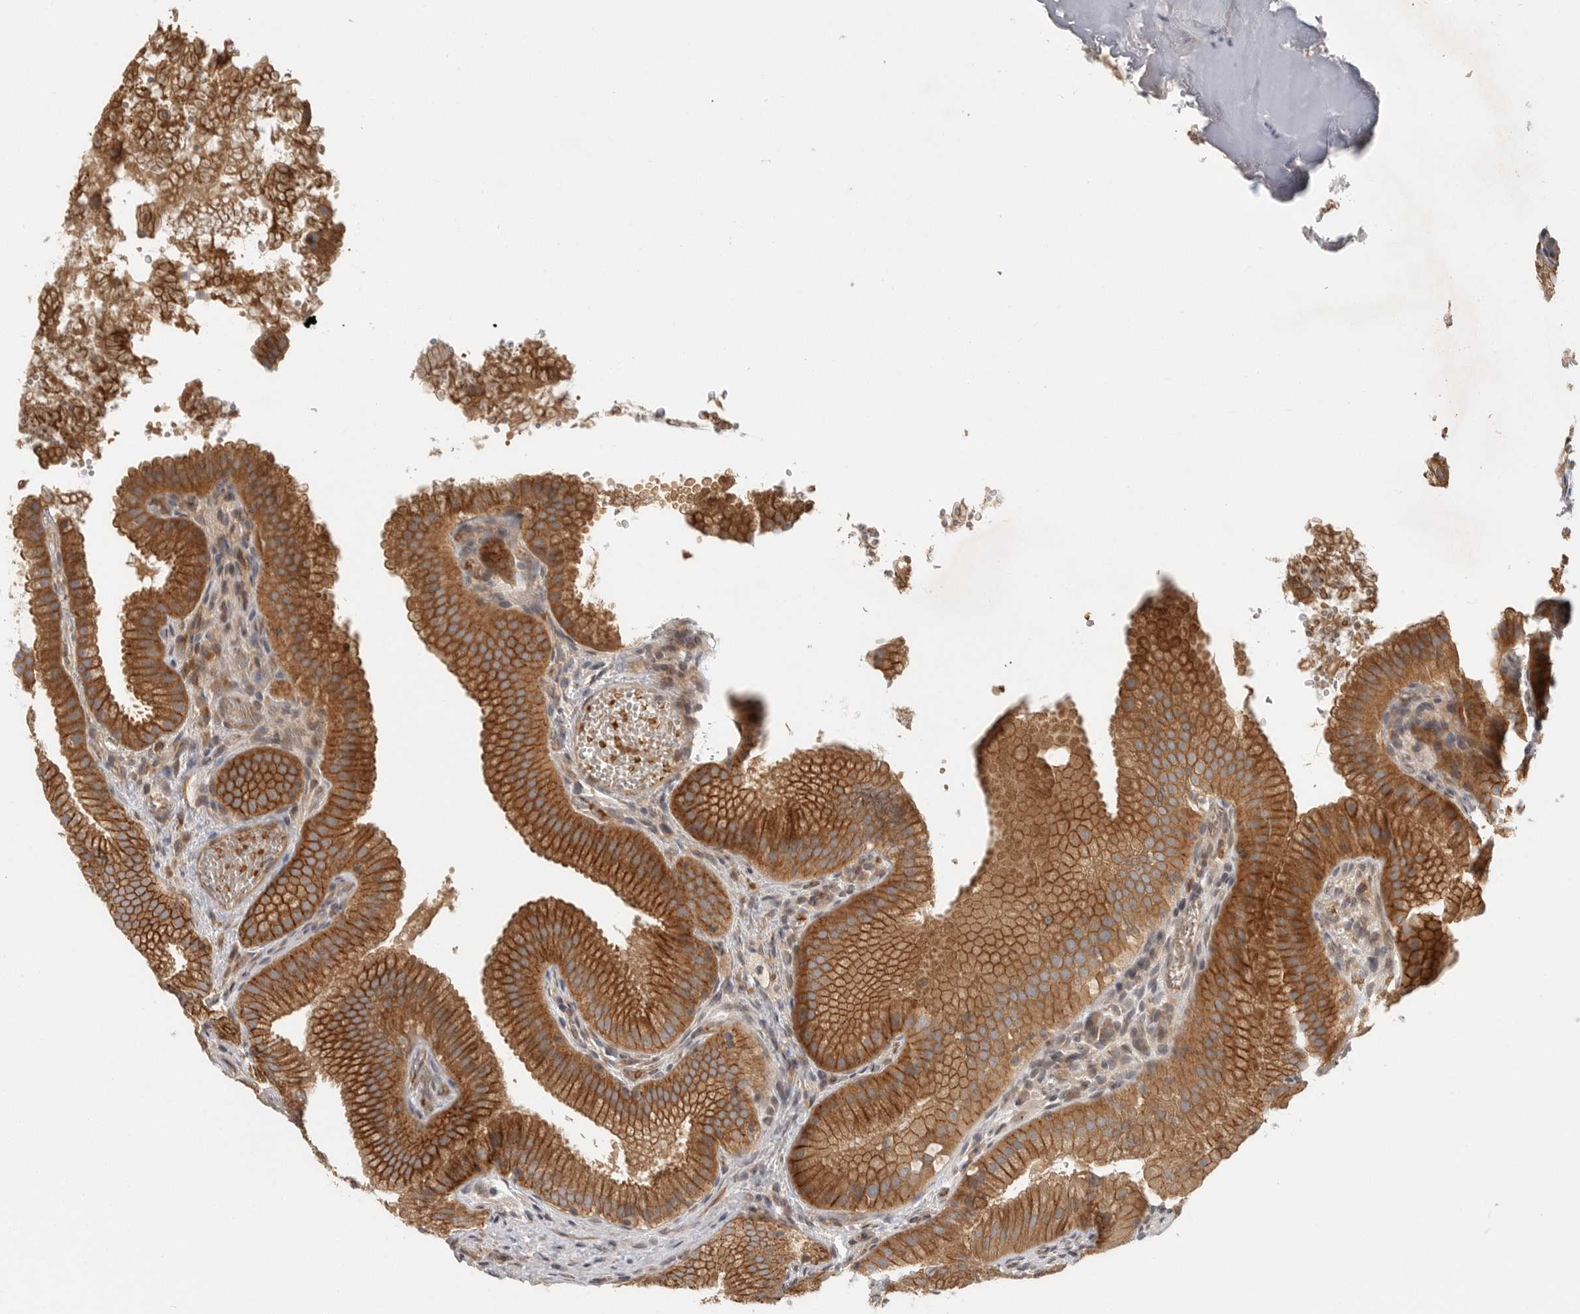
{"staining": {"intensity": "strong", "quantity": ">75%", "location": "cytoplasmic/membranous"}, "tissue": "gallbladder", "cell_type": "Glandular cells", "image_type": "normal", "snomed": [{"axis": "morphology", "description": "Normal tissue, NOS"}, {"axis": "topography", "description": "Gallbladder"}], "caption": "Immunohistochemical staining of unremarkable human gallbladder shows >75% levels of strong cytoplasmic/membranous protein expression in approximately >75% of glandular cells.", "gene": "CCPG1", "patient": {"sex": "female", "age": 30}}